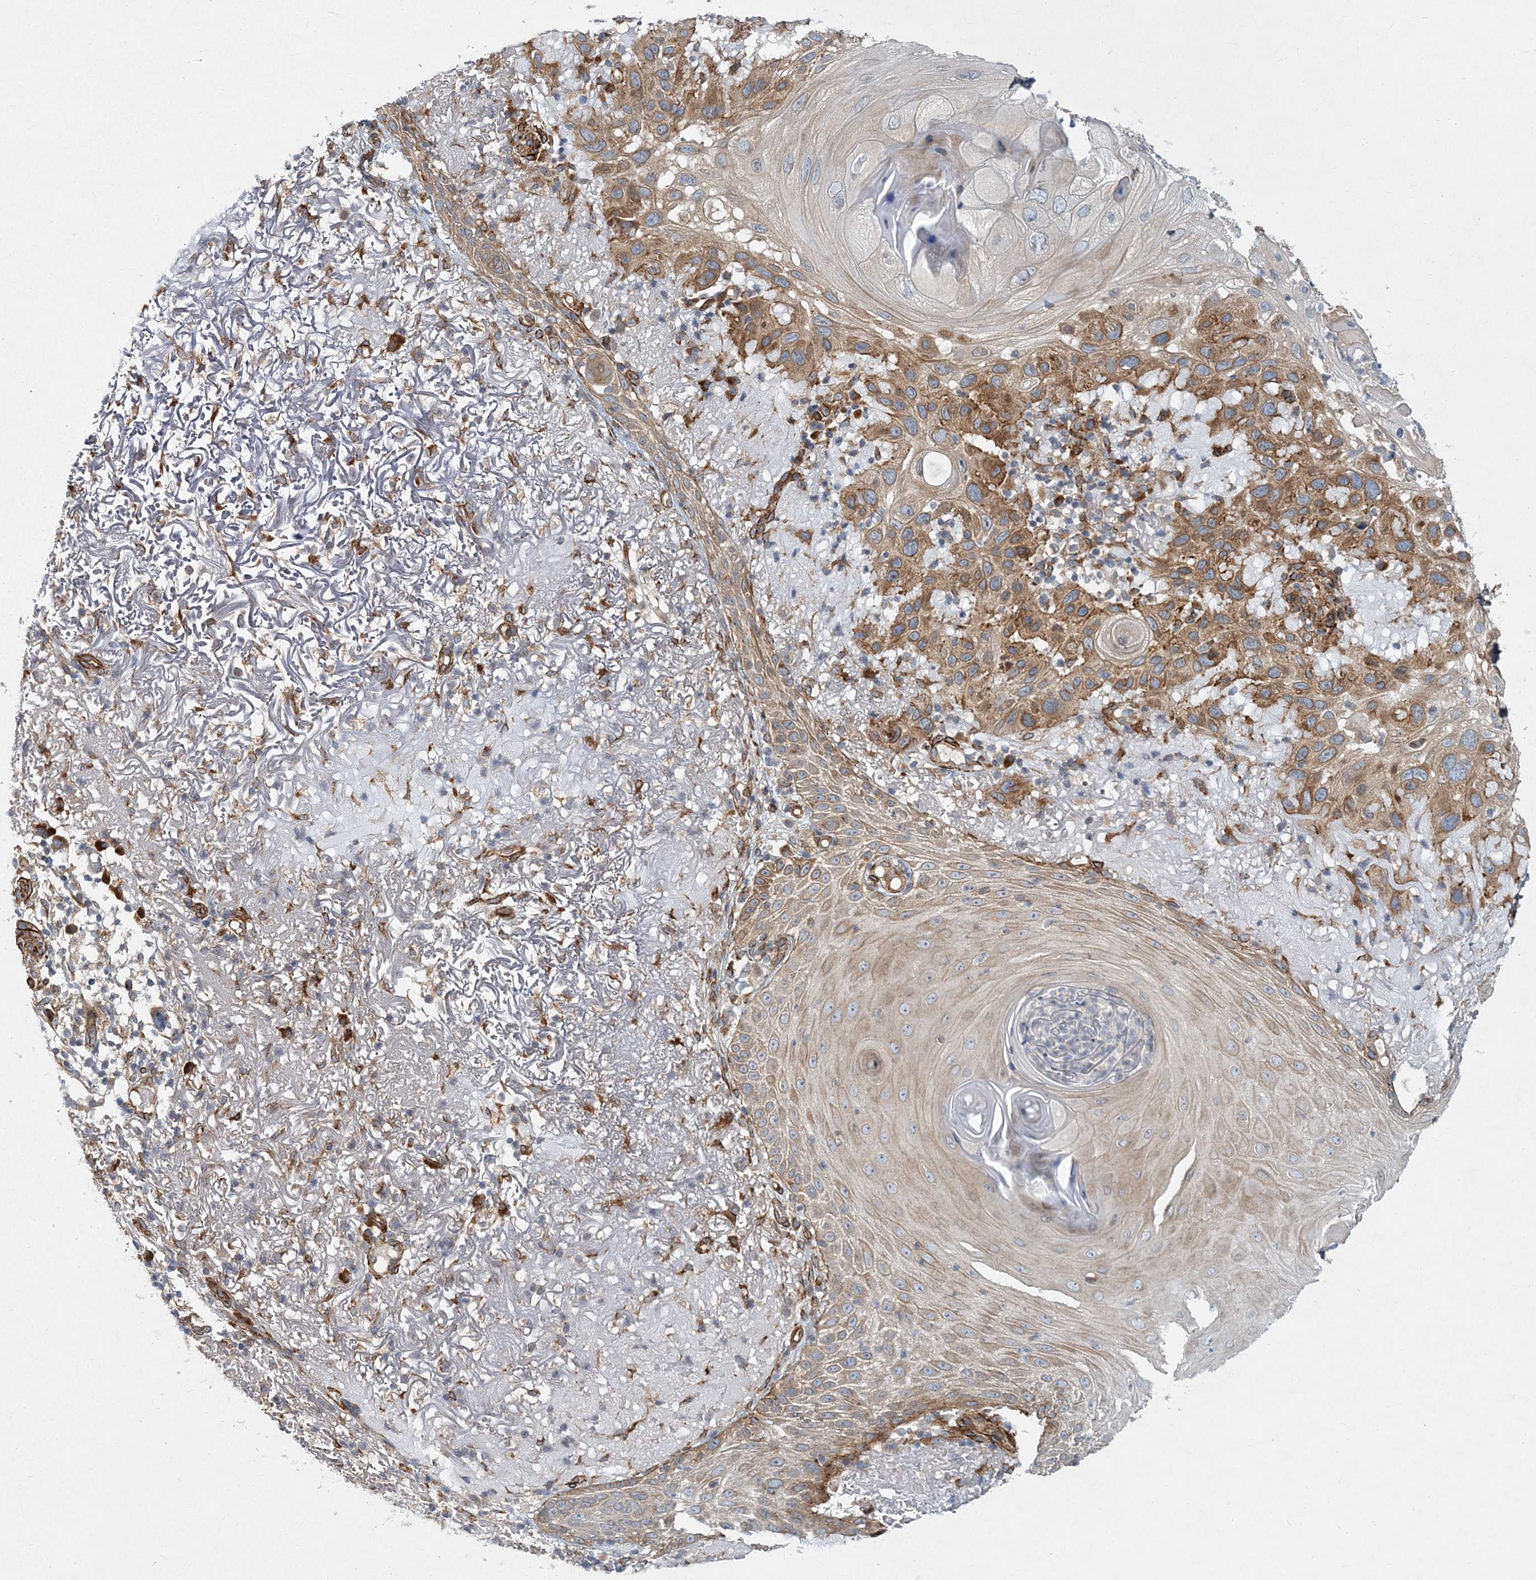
{"staining": {"intensity": "moderate", "quantity": ">75%", "location": "cytoplasmic/membranous"}, "tissue": "skin cancer", "cell_type": "Tumor cells", "image_type": "cancer", "snomed": [{"axis": "morphology", "description": "Normal tissue, NOS"}, {"axis": "morphology", "description": "Squamous cell carcinoma, NOS"}, {"axis": "topography", "description": "Skin"}], "caption": "High-magnification brightfield microscopy of squamous cell carcinoma (skin) stained with DAB (3,3'-diaminobenzidine) (brown) and counterstained with hematoxylin (blue). tumor cells exhibit moderate cytoplasmic/membranous positivity is present in about>75% of cells. The protein of interest is stained brown, and the nuclei are stained in blue (DAB IHC with brightfield microscopy, high magnification).", "gene": "NBAS", "patient": {"sex": "female", "age": 96}}